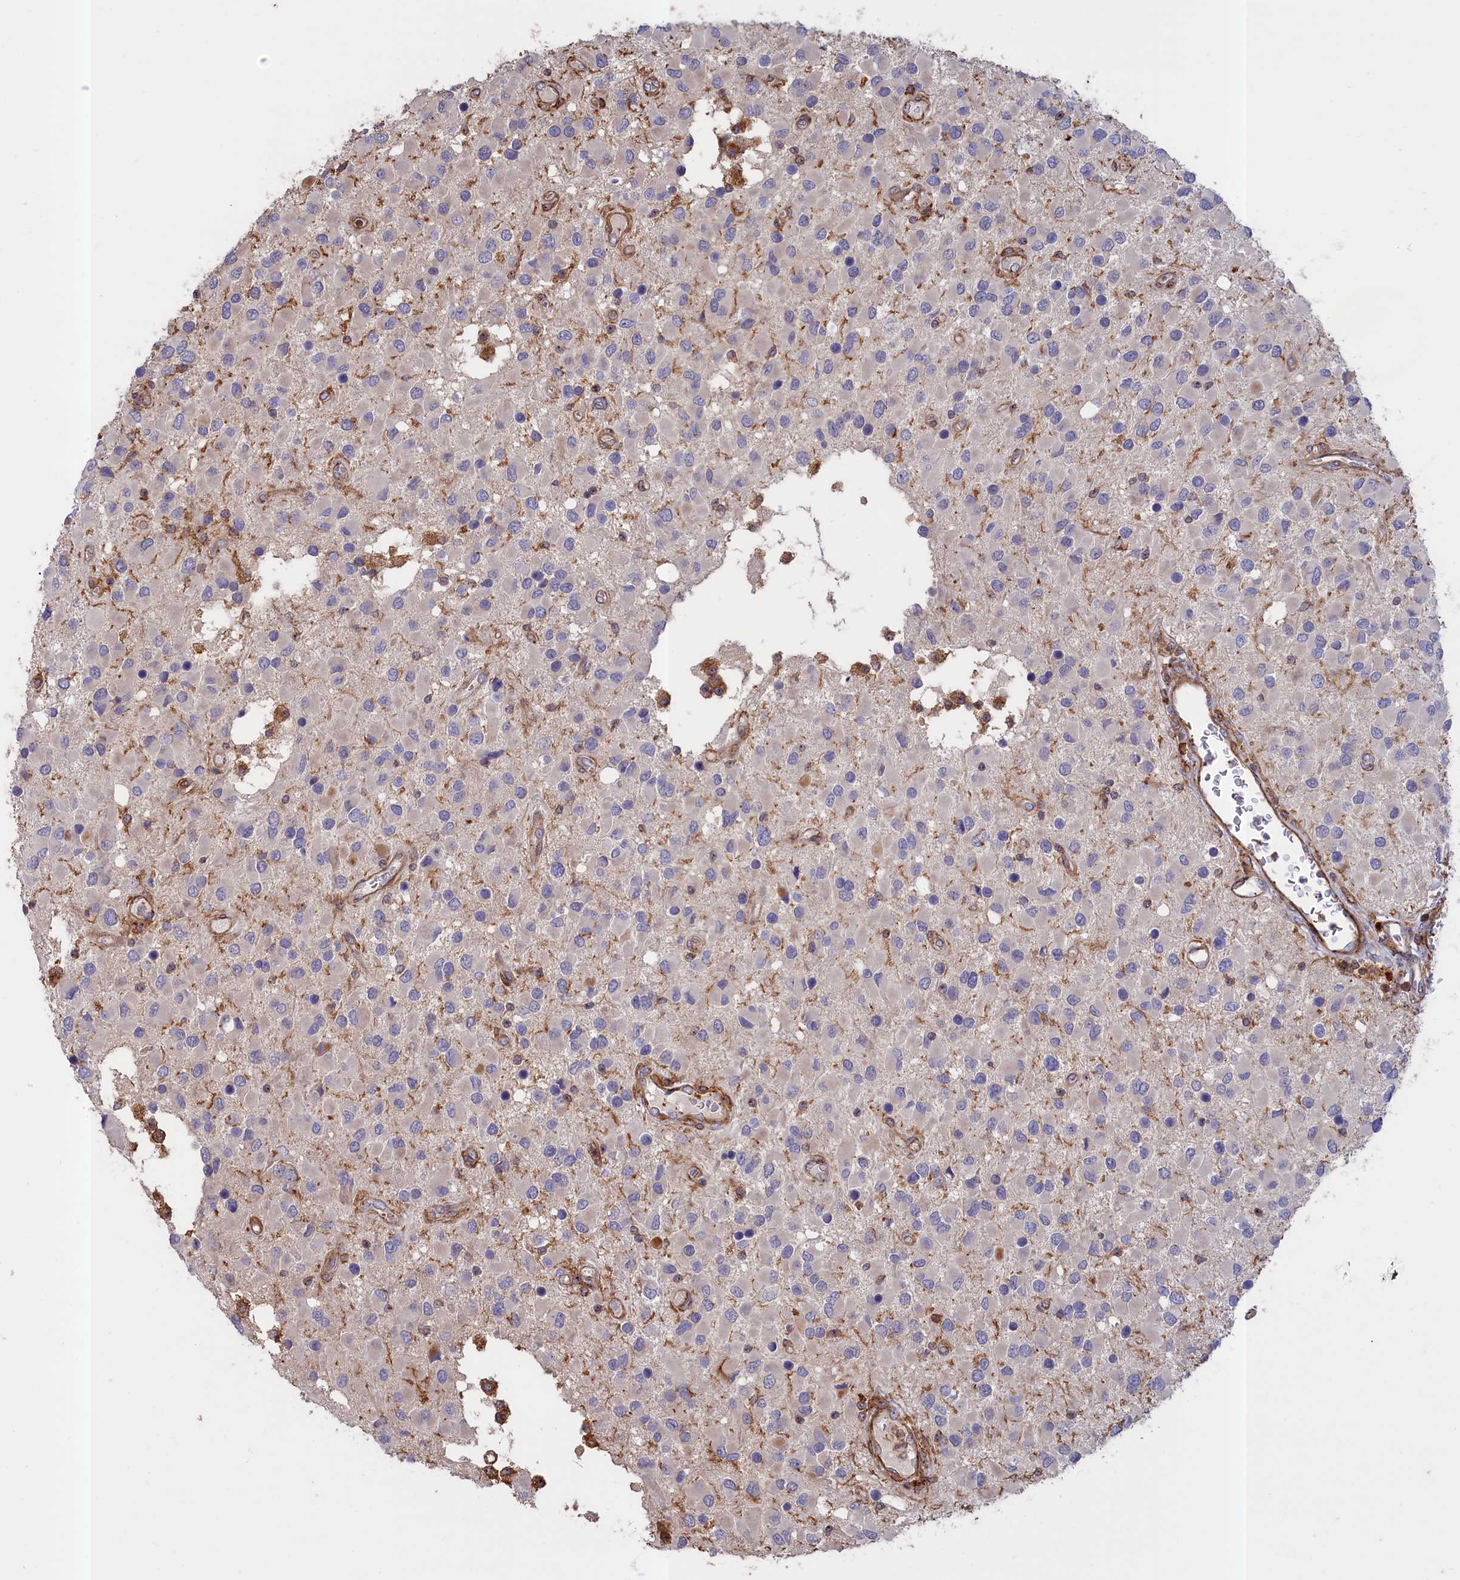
{"staining": {"intensity": "negative", "quantity": "none", "location": "none"}, "tissue": "glioma", "cell_type": "Tumor cells", "image_type": "cancer", "snomed": [{"axis": "morphology", "description": "Glioma, malignant, High grade"}, {"axis": "topography", "description": "Brain"}], "caption": "Malignant glioma (high-grade) was stained to show a protein in brown. There is no significant staining in tumor cells.", "gene": "ANKRD27", "patient": {"sex": "male", "age": 53}}